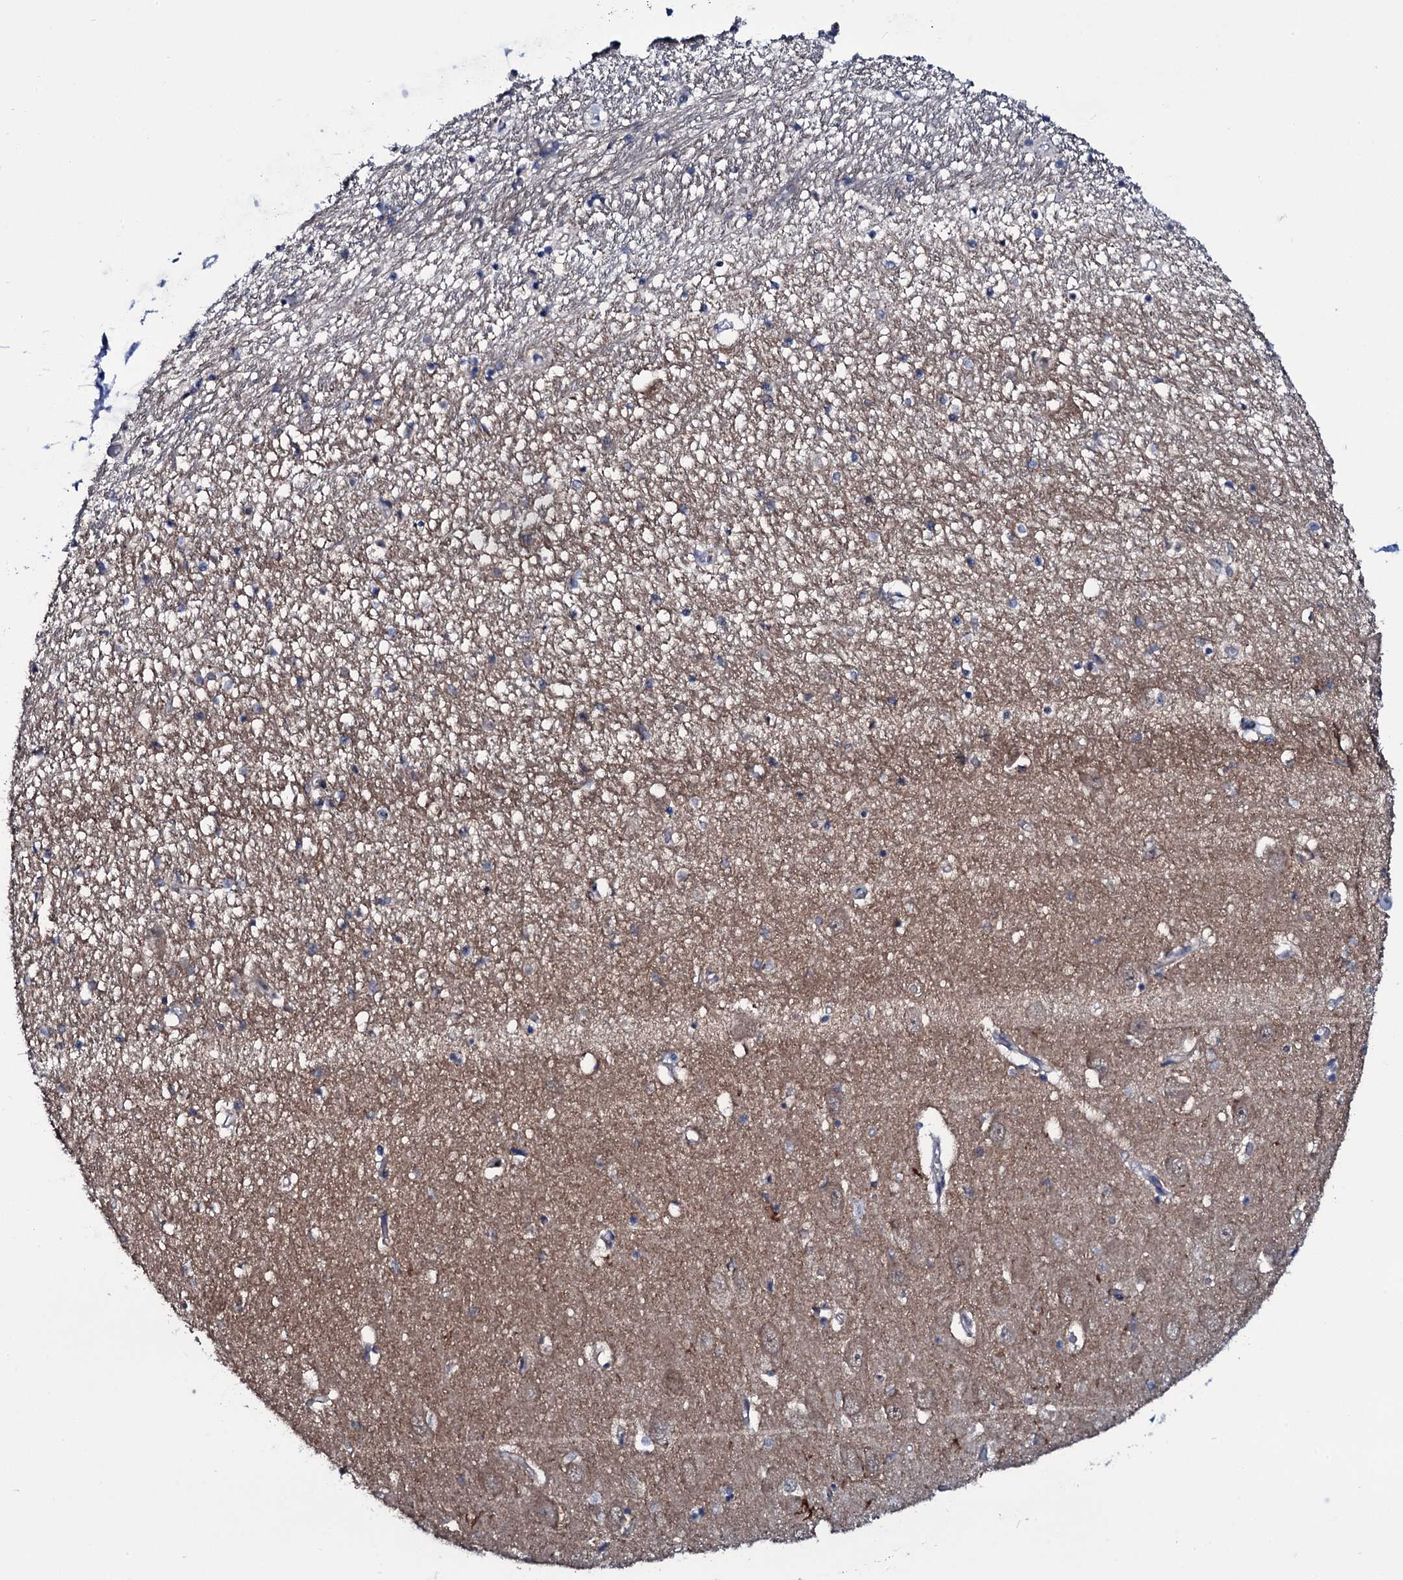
{"staining": {"intensity": "weak", "quantity": "<25%", "location": "cytoplasmic/membranous"}, "tissue": "hippocampus", "cell_type": "Glial cells", "image_type": "normal", "snomed": [{"axis": "morphology", "description": "Normal tissue, NOS"}, {"axis": "topography", "description": "Hippocampus"}], "caption": "An immunohistochemistry photomicrograph of normal hippocampus is shown. There is no staining in glial cells of hippocampus. (DAB (3,3'-diaminobenzidine) immunohistochemistry, high magnification).", "gene": "WIPF3", "patient": {"sex": "female", "age": 64}}